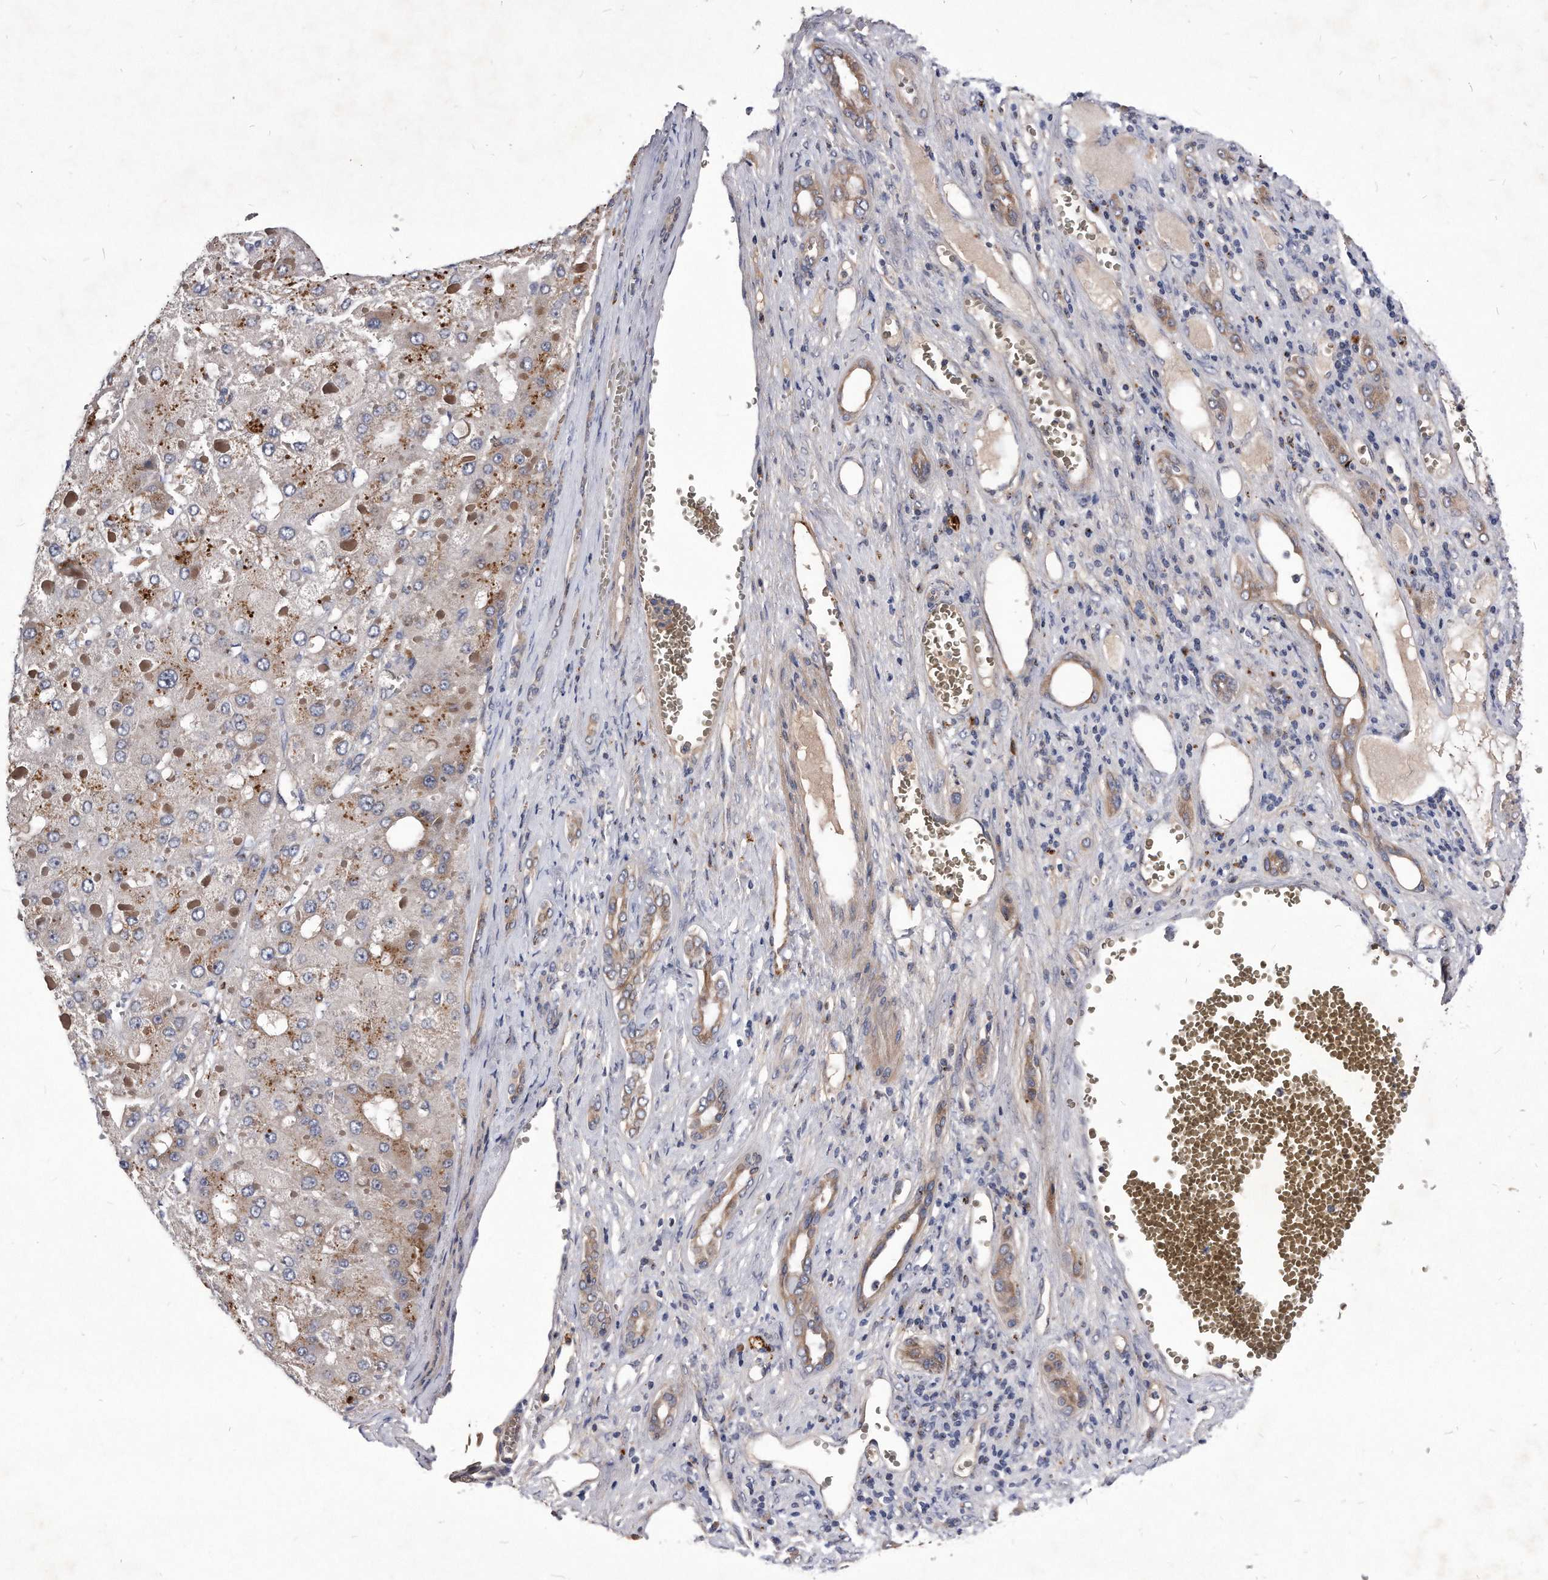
{"staining": {"intensity": "weak", "quantity": ">75%", "location": "cytoplasmic/membranous"}, "tissue": "liver cancer", "cell_type": "Tumor cells", "image_type": "cancer", "snomed": [{"axis": "morphology", "description": "Carcinoma, Hepatocellular, NOS"}, {"axis": "topography", "description": "Liver"}], "caption": "This is a photomicrograph of IHC staining of liver cancer (hepatocellular carcinoma), which shows weak staining in the cytoplasmic/membranous of tumor cells.", "gene": "MGAT4A", "patient": {"sex": "female", "age": 73}}